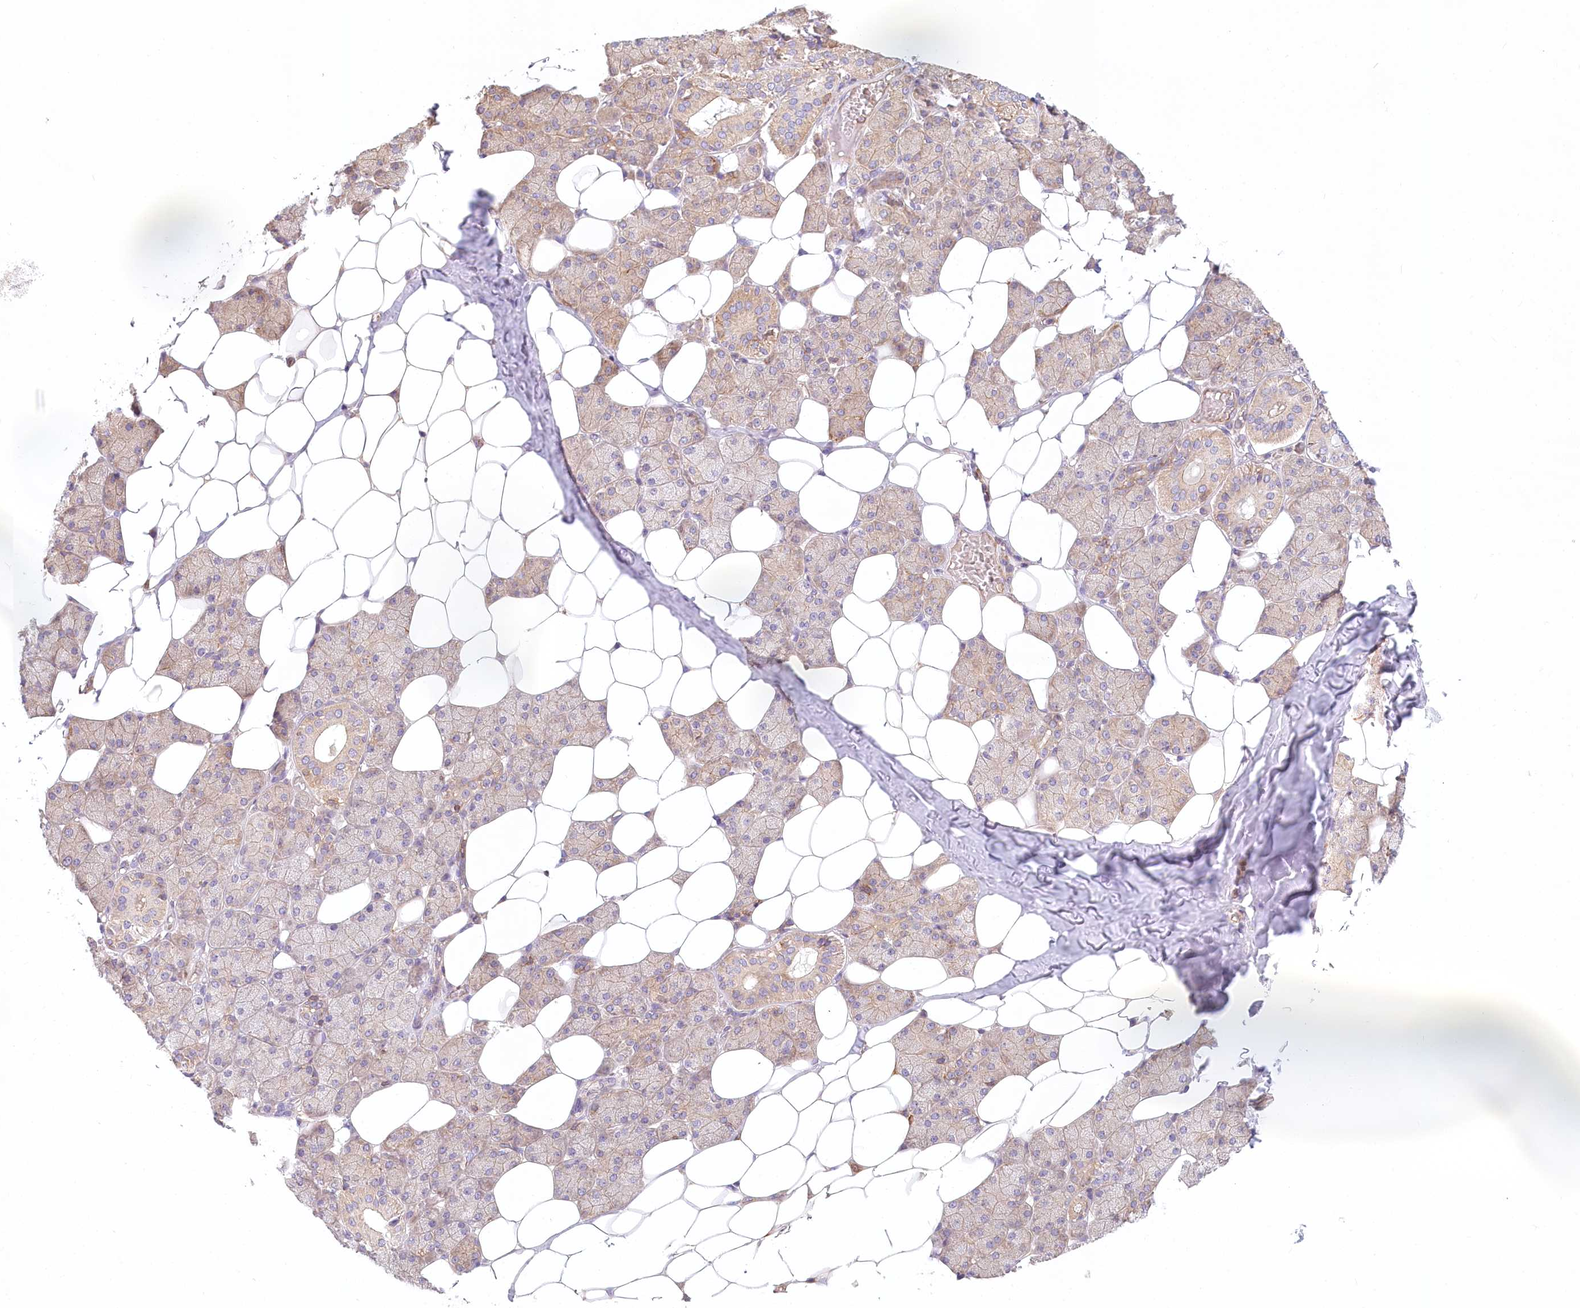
{"staining": {"intensity": "moderate", "quantity": "25%-75%", "location": "cytoplasmic/membranous"}, "tissue": "salivary gland", "cell_type": "Glandular cells", "image_type": "normal", "snomed": [{"axis": "morphology", "description": "Normal tissue, NOS"}, {"axis": "topography", "description": "Salivary gland"}], "caption": "Glandular cells reveal medium levels of moderate cytoplasmic/membranous staining in about 25%-75% of cells in unremarkable salivary gland. (Brightfield microscopy of DAB IHC at high magnification).", "gene": "UMPS", "patient": {"sex": "female", "age": 33}}